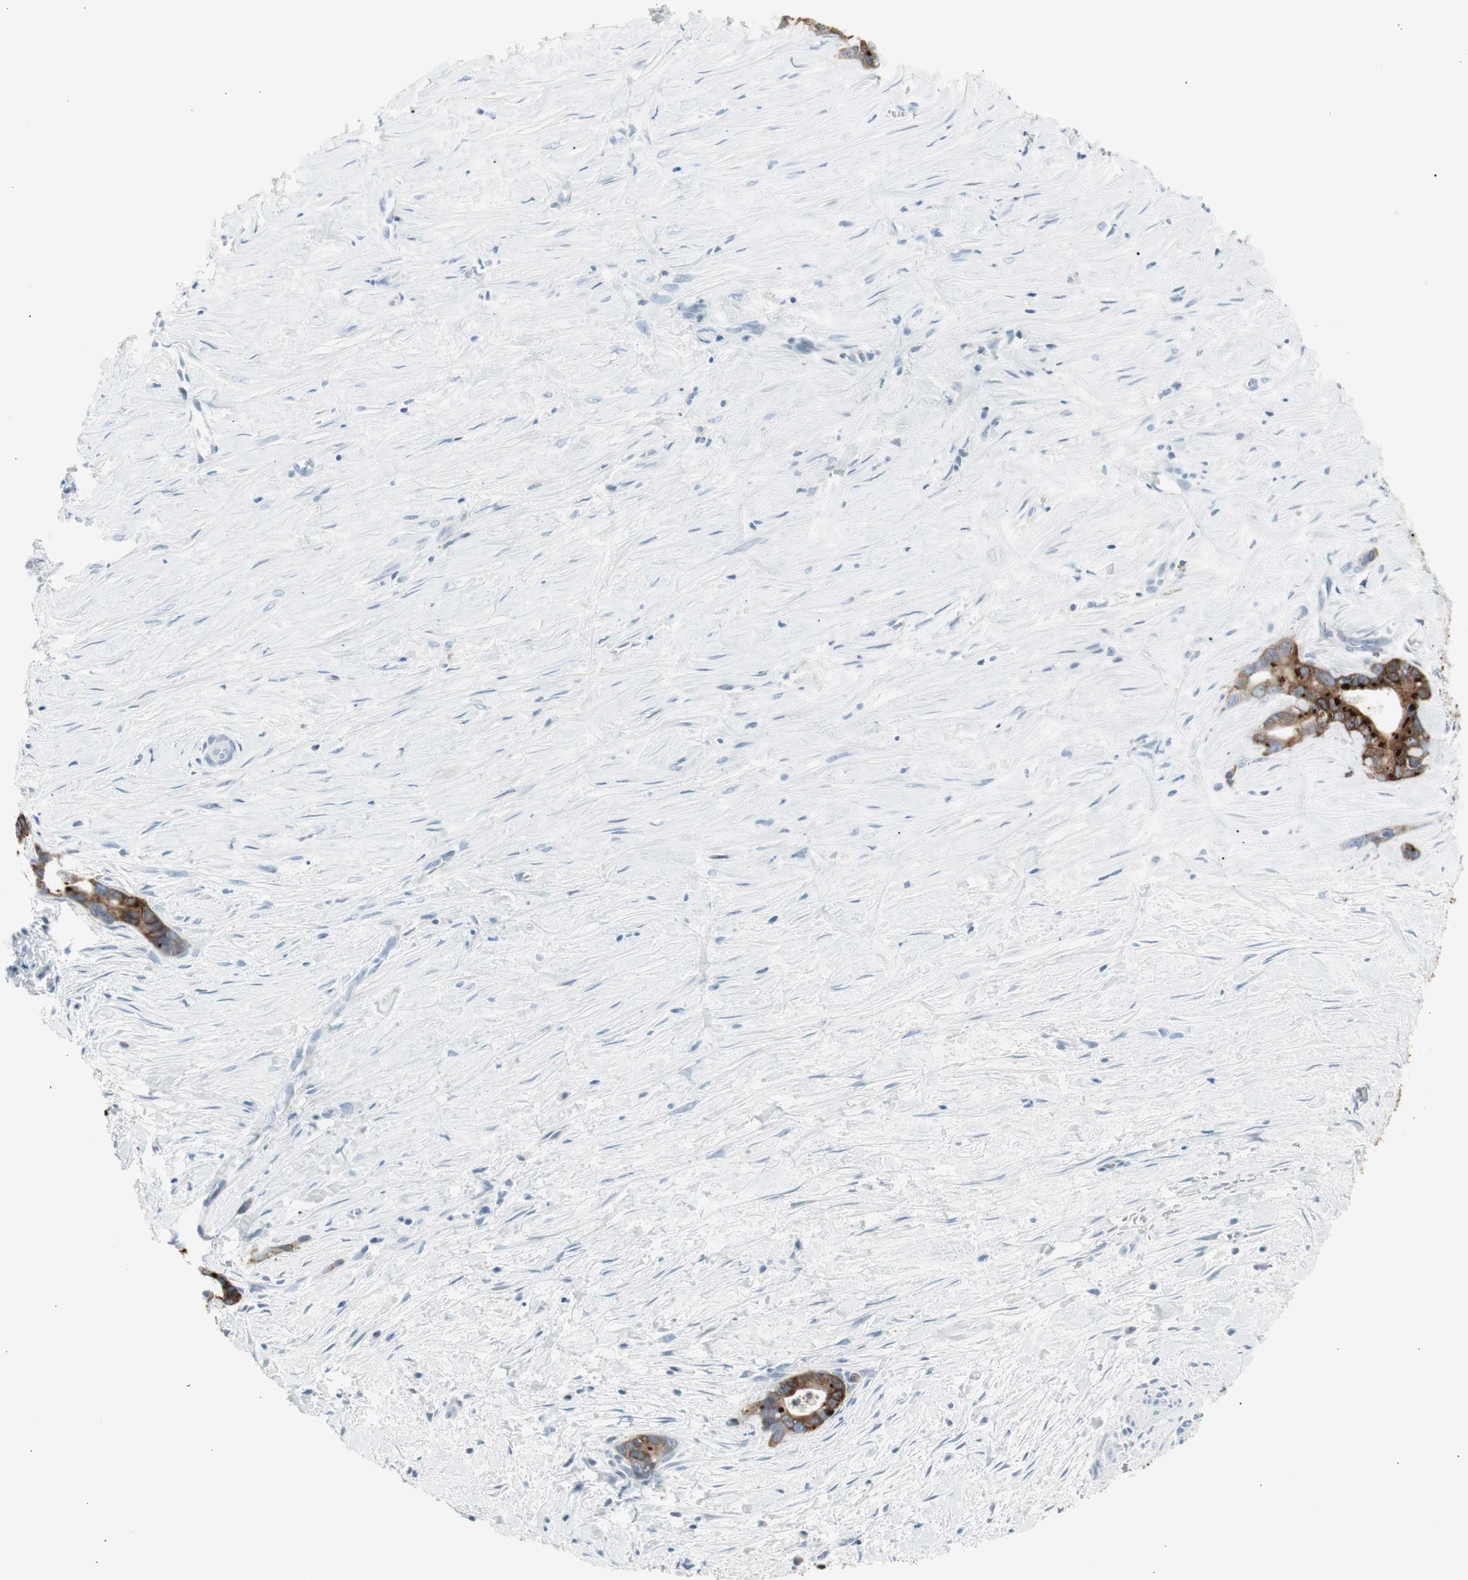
{"staining": {"intensity": "strong", "quantity": ">75%", "location": "cytoplasmic/membranous"}, "tissue": "liver cancer", "cell_type": "Tumor cells", "image_type": "cancer", "snomed": [{"axis": "morphology", "description": "Cholangiocarcinoma"}, {"axis": "topography", "description": "Liver"}], "caption": "There is high levels of strong cytoplasmic/membranous staining in tumor cells of cholangiocarcinoma (liver), as demonstrated by immunohistochemical staining (brown color).", "gene": "AGR2", "patient": {"sex": "female", "age": 55}}